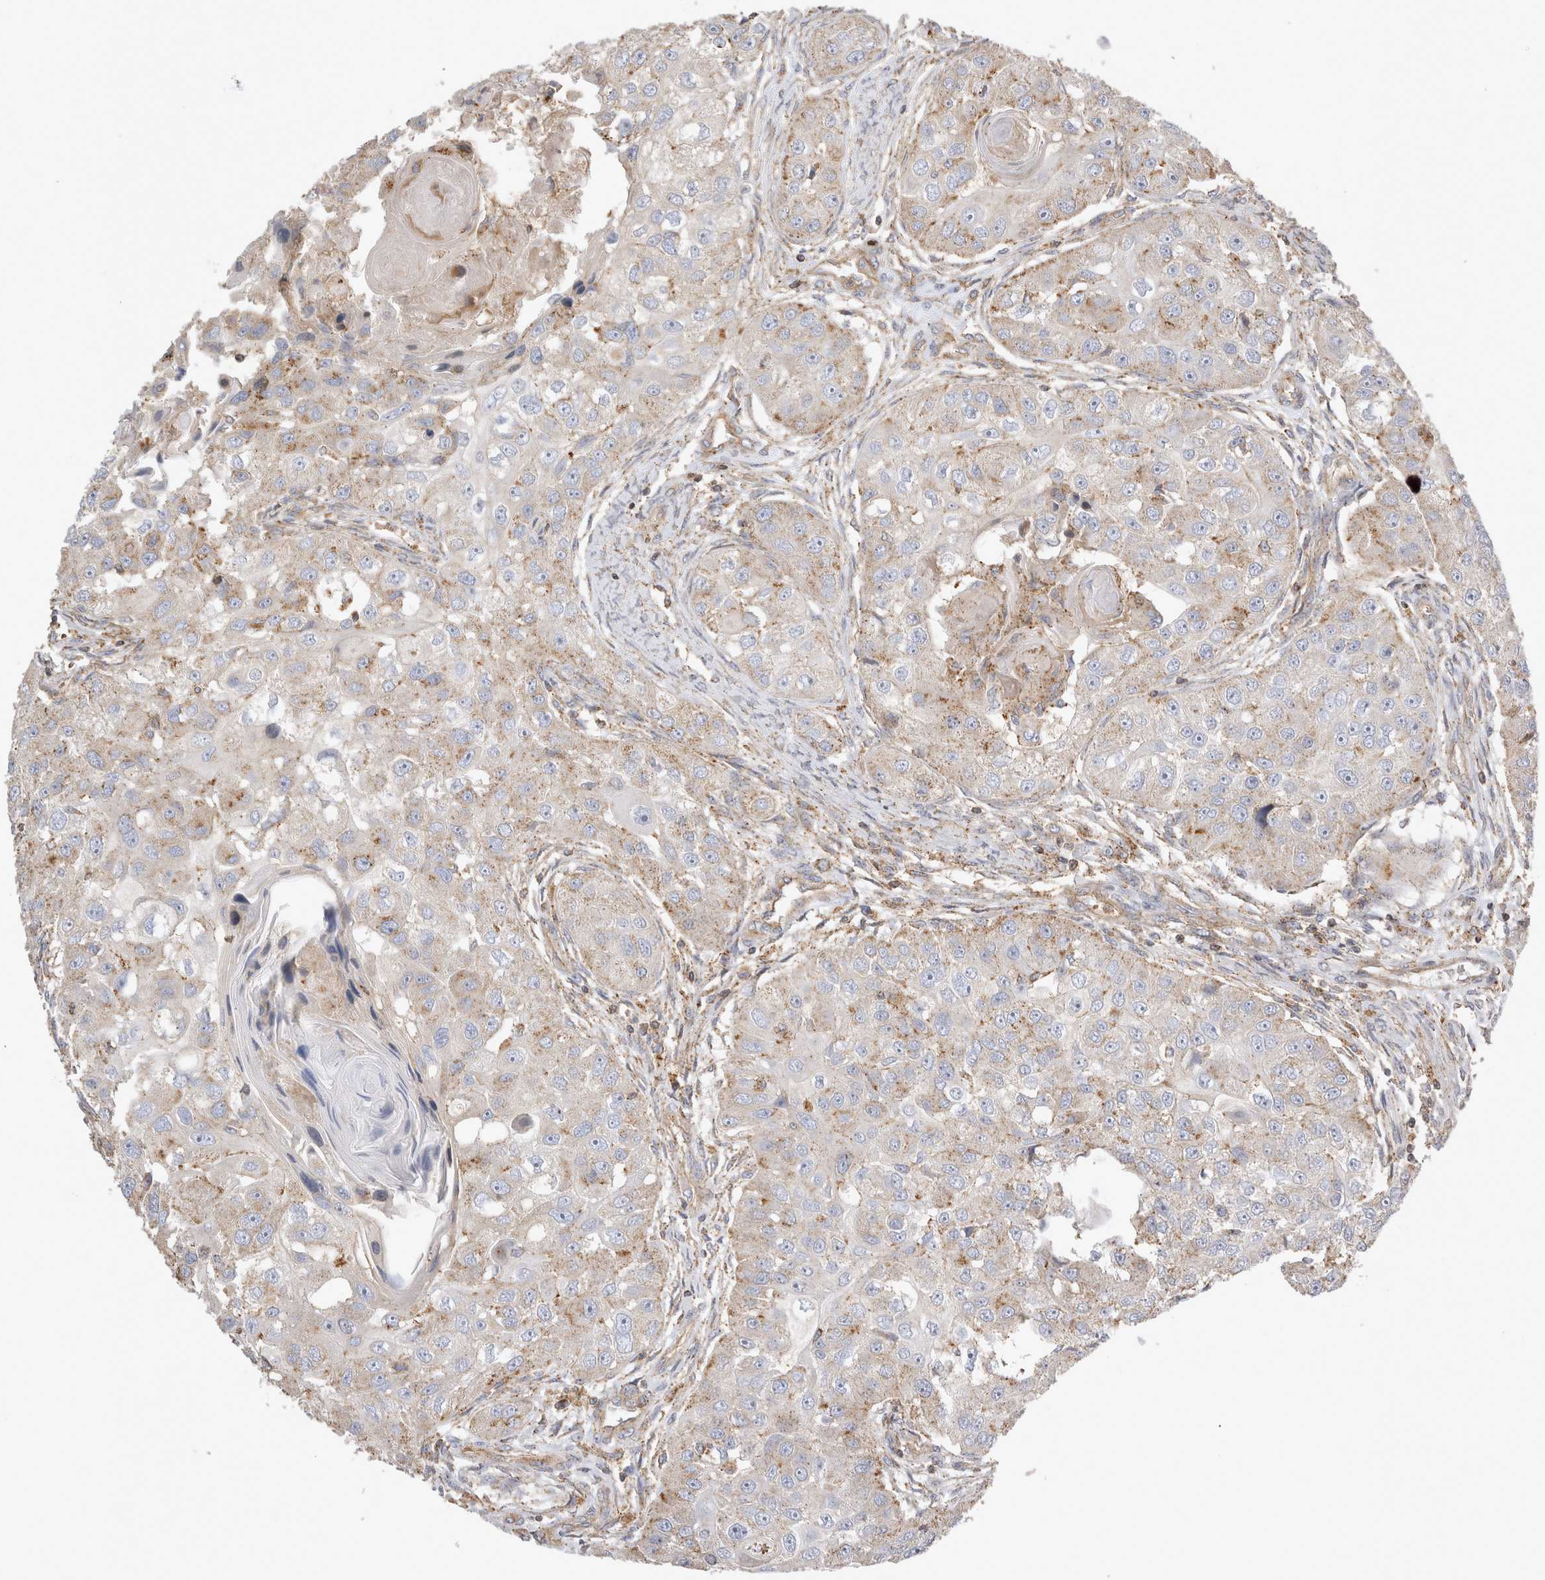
{"staining": {"intensity": "weak", "quantity": "25%-75%", "location": "cytoplasmic/membranous"}, "tissue": "head and neck cancer", "cell_type": "Tumor cells", "image_type": "cancer", "snomed": [{"axis": "morphology", "description": "Normal tissue, NOS"}, {"axis": "morphology", "description": "Squamous cell carcinoma, NOS"}, {"axis": "topography", "description": "Skeletal muscle"}, {"axis": "topography", "description": "Head-Neck"}], "caption": "Immunohistochemical staining of human head and neck squamous cell carcinoma reveals low levels of weak cytoplasmic/membranous expression in about 25%-75% of tumor cells.", "gene": "CHMP6", "patient": {"sex": "male", "age": 51}}